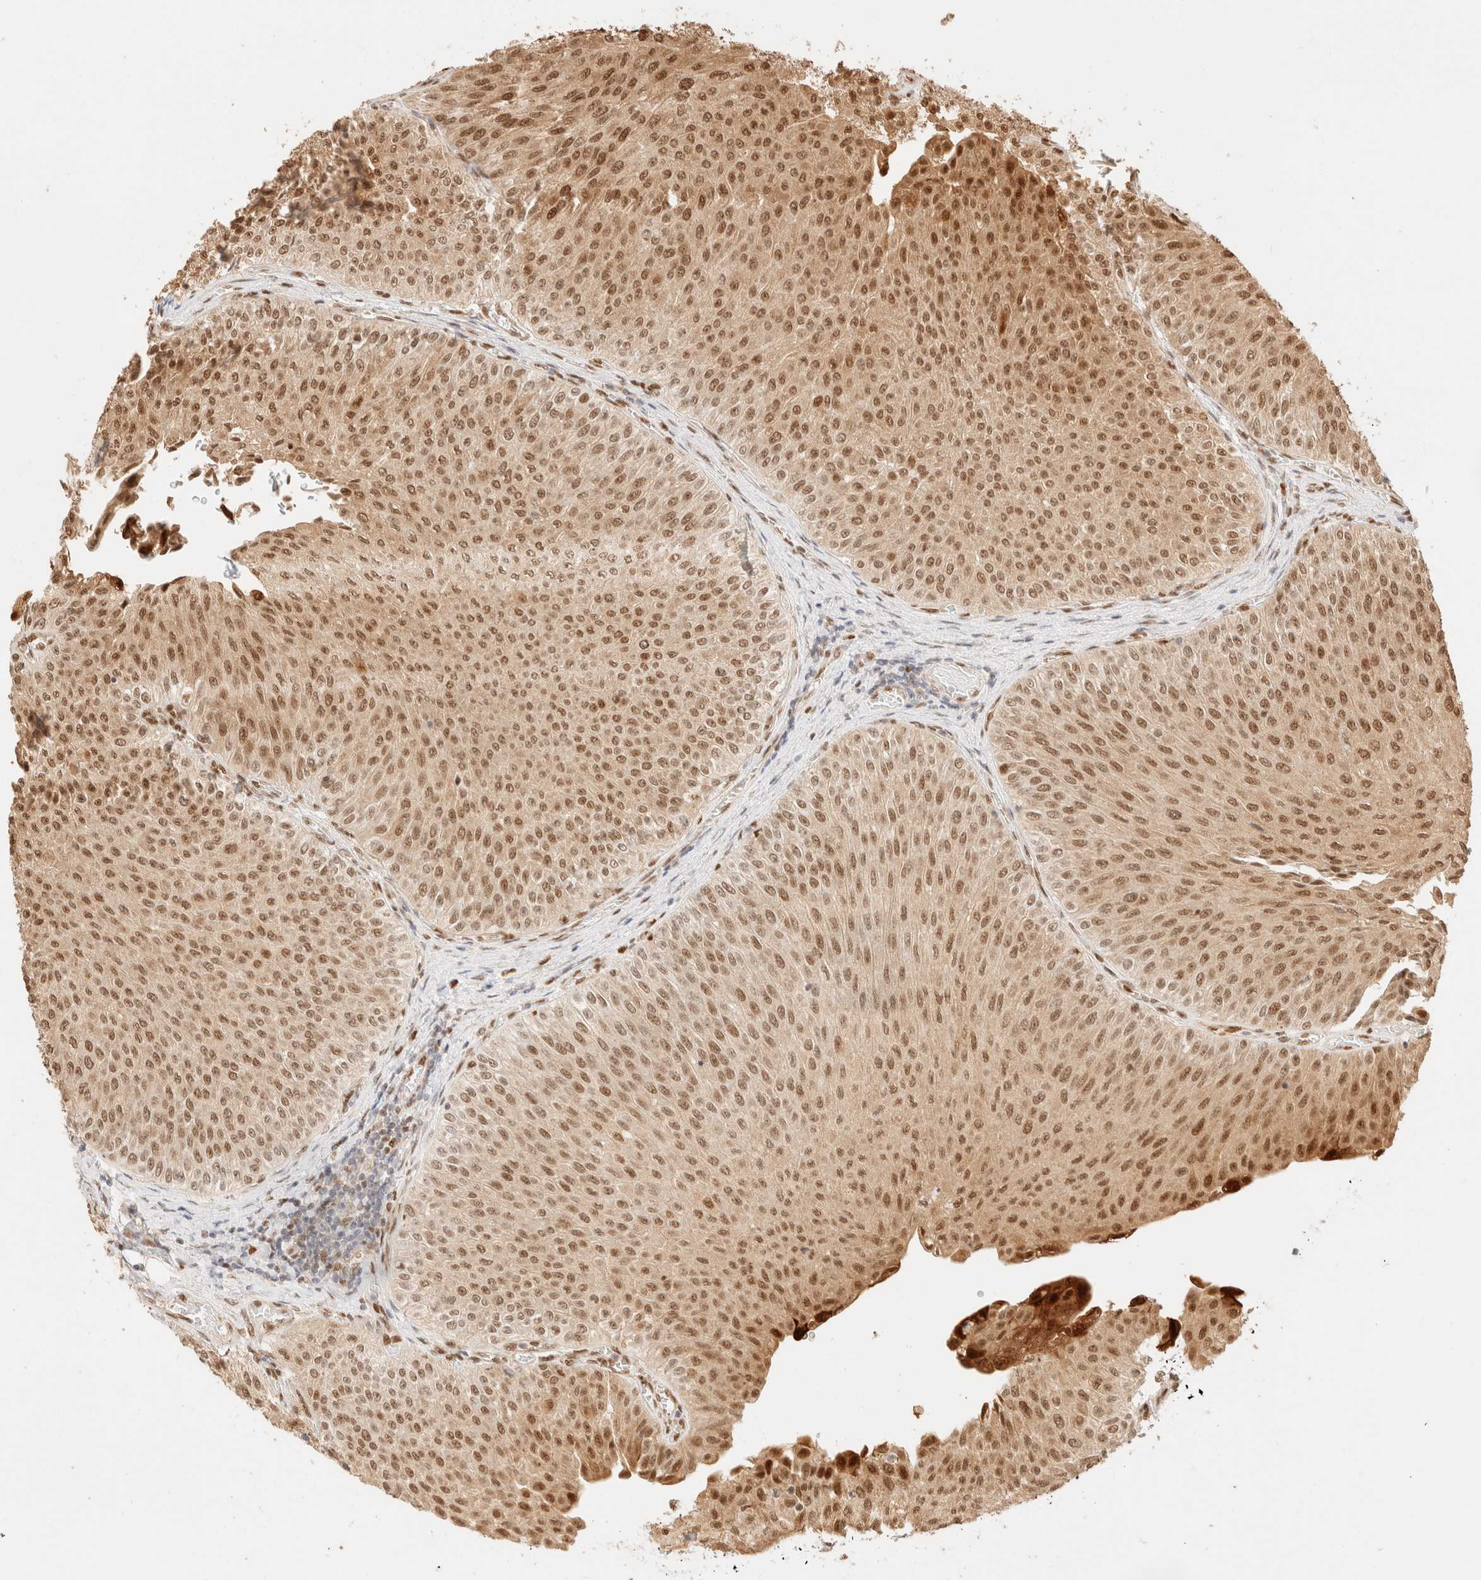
{"staining": {"intensity": "moderate", "quantity": ">75%", "location": "nuclear"}, "tissue": "urothelial cancer", "cell_type": "Tumor cells", "image_type": "cancer", "snomed": [{"axis": "morphology", "description": "Urothelial carcinoma, Low grade"}, {"axis": "topography", "description": "Urinary bladder"}], "caption": "Immunohistochemical staining of urothelial carcinoma (low-grade) shows medium levels of moderate nuclear positivity in about >75% of tumor cells.", "gene": "ZNF768", "patient": {"sex": "male", "age": 78}}